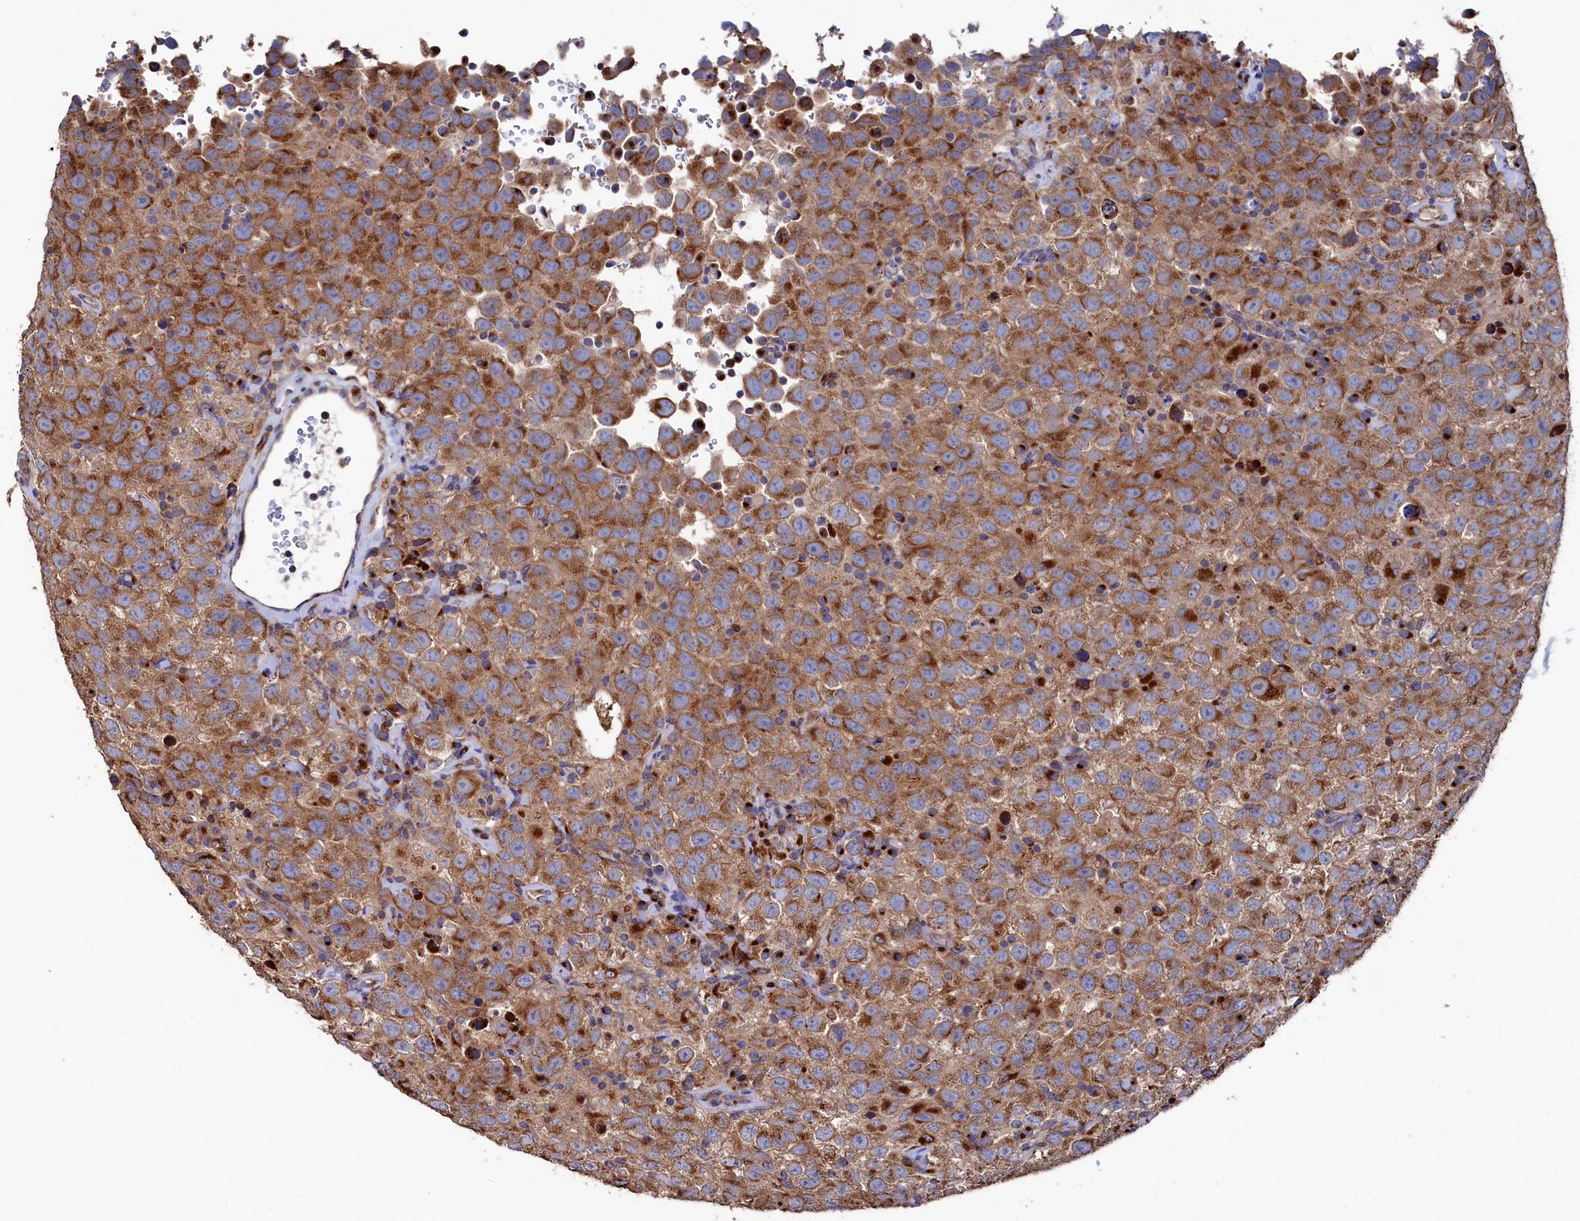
{"staining": {"intensity": "moderate", "quantity": ">75%", "location": "cytoplasmic/membranous"}, "tissue": "testis cancer", "cell_type": "Tumor cells", "image_type": "cancer", "snomed": [{"axis": "morphology", "description": "Seminoma, NOS"}, {"axis": "topography", "description": "Testis"}], "caption": "This micrograph shows testis seminoma stained with immunohistochemistry (IHC) to label a protein in brown. The cytoplasmic/membranous of tumor cells show moderate positivity for the protein. Nuclei are counter-stained blue.", "gene": "PRRC1", "patient": {"sex": "male", "age": 41}}